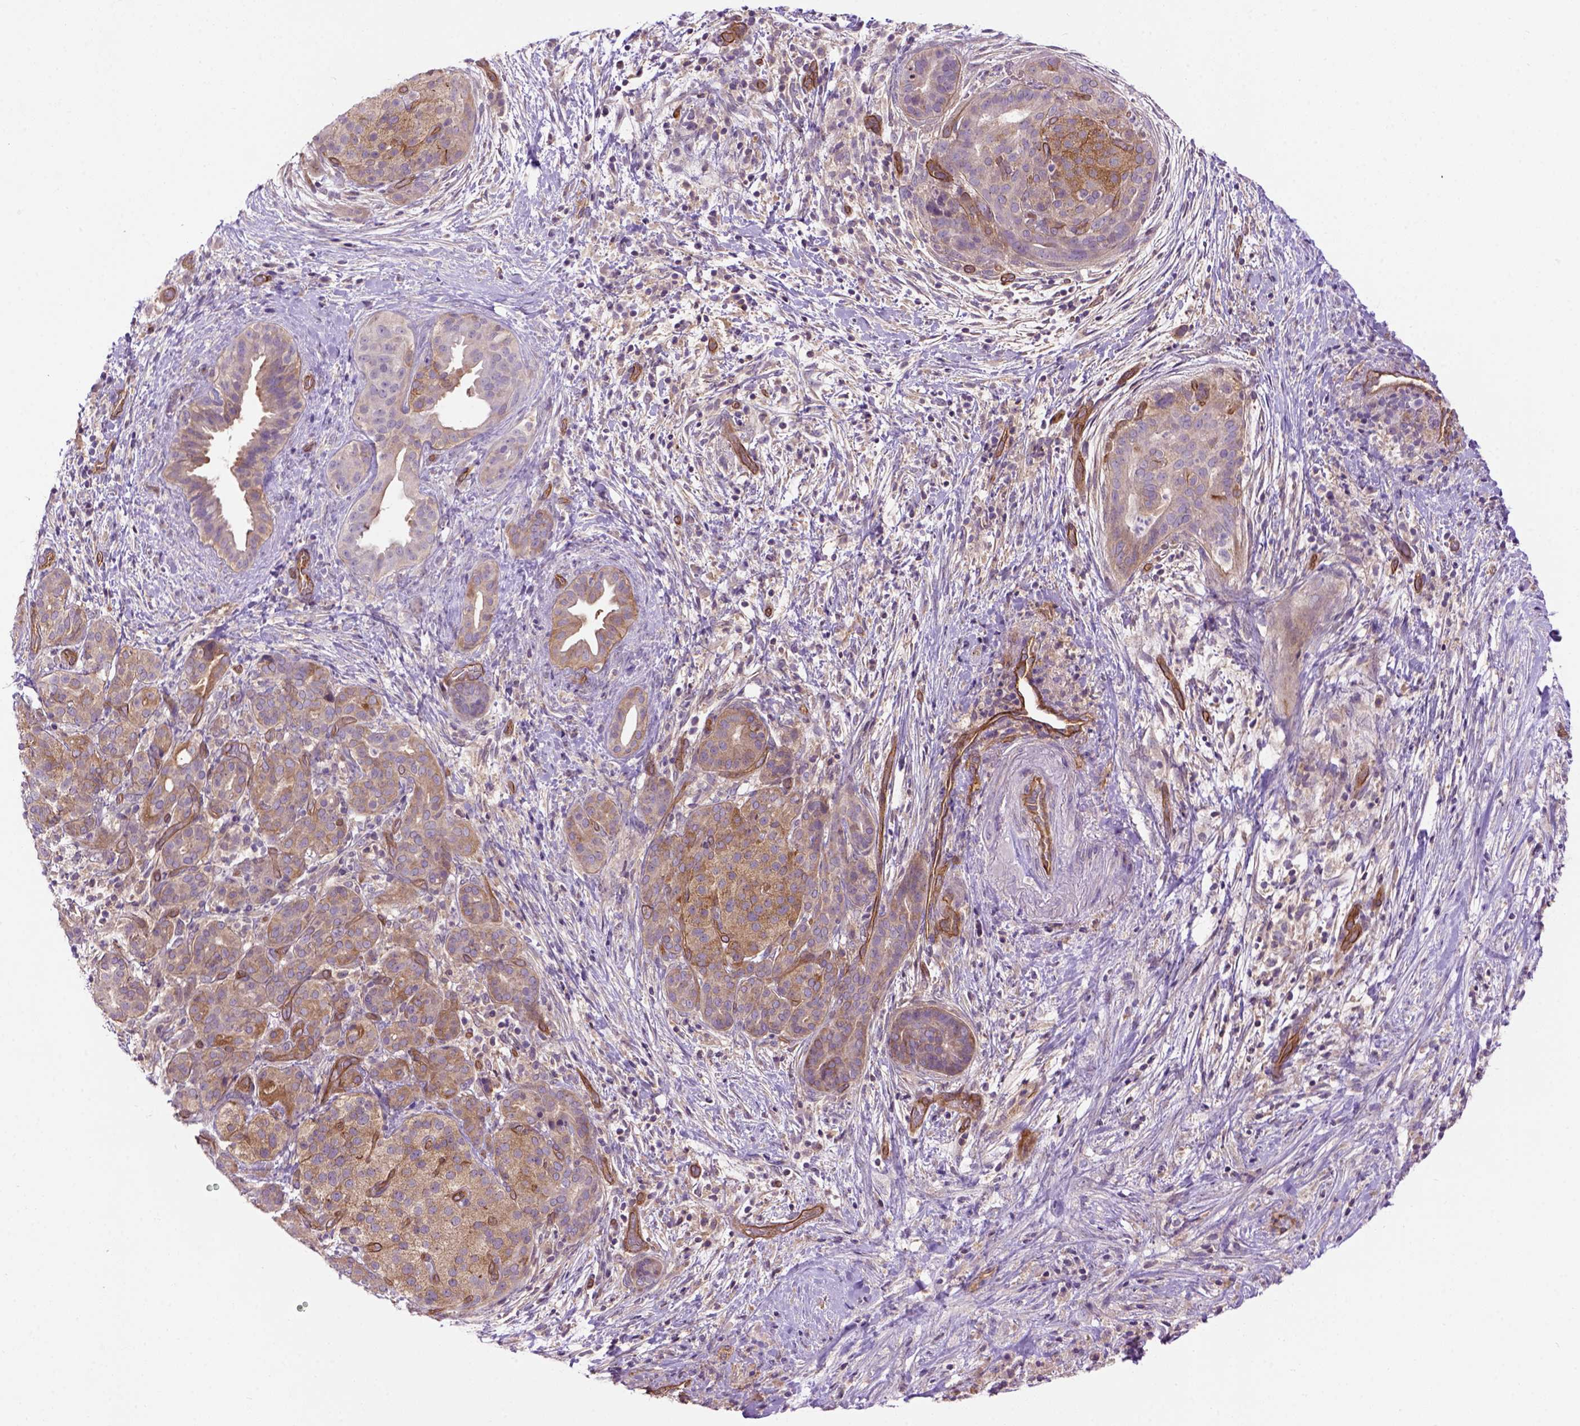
{"staining": {"intensity": "moderate", "quantity": "<25%", "location": "cytoplasmic/membranous"}, "tissue": "pancreatic cancer", "cell_type": "Tumor cells", "image_type": "cancer", "snomed": [{"axis": "morphology", "description": "Adenocarcinoma, NOS"}, {"axis": "topography", "description": "Pancreas"}], "caption": "Pancreatic adenocarcinoma stained with a protein marker displays moderate staining in tumor cells.", "gene": "CASKIN2", "patient": {"sex": "male", "age": 44}}